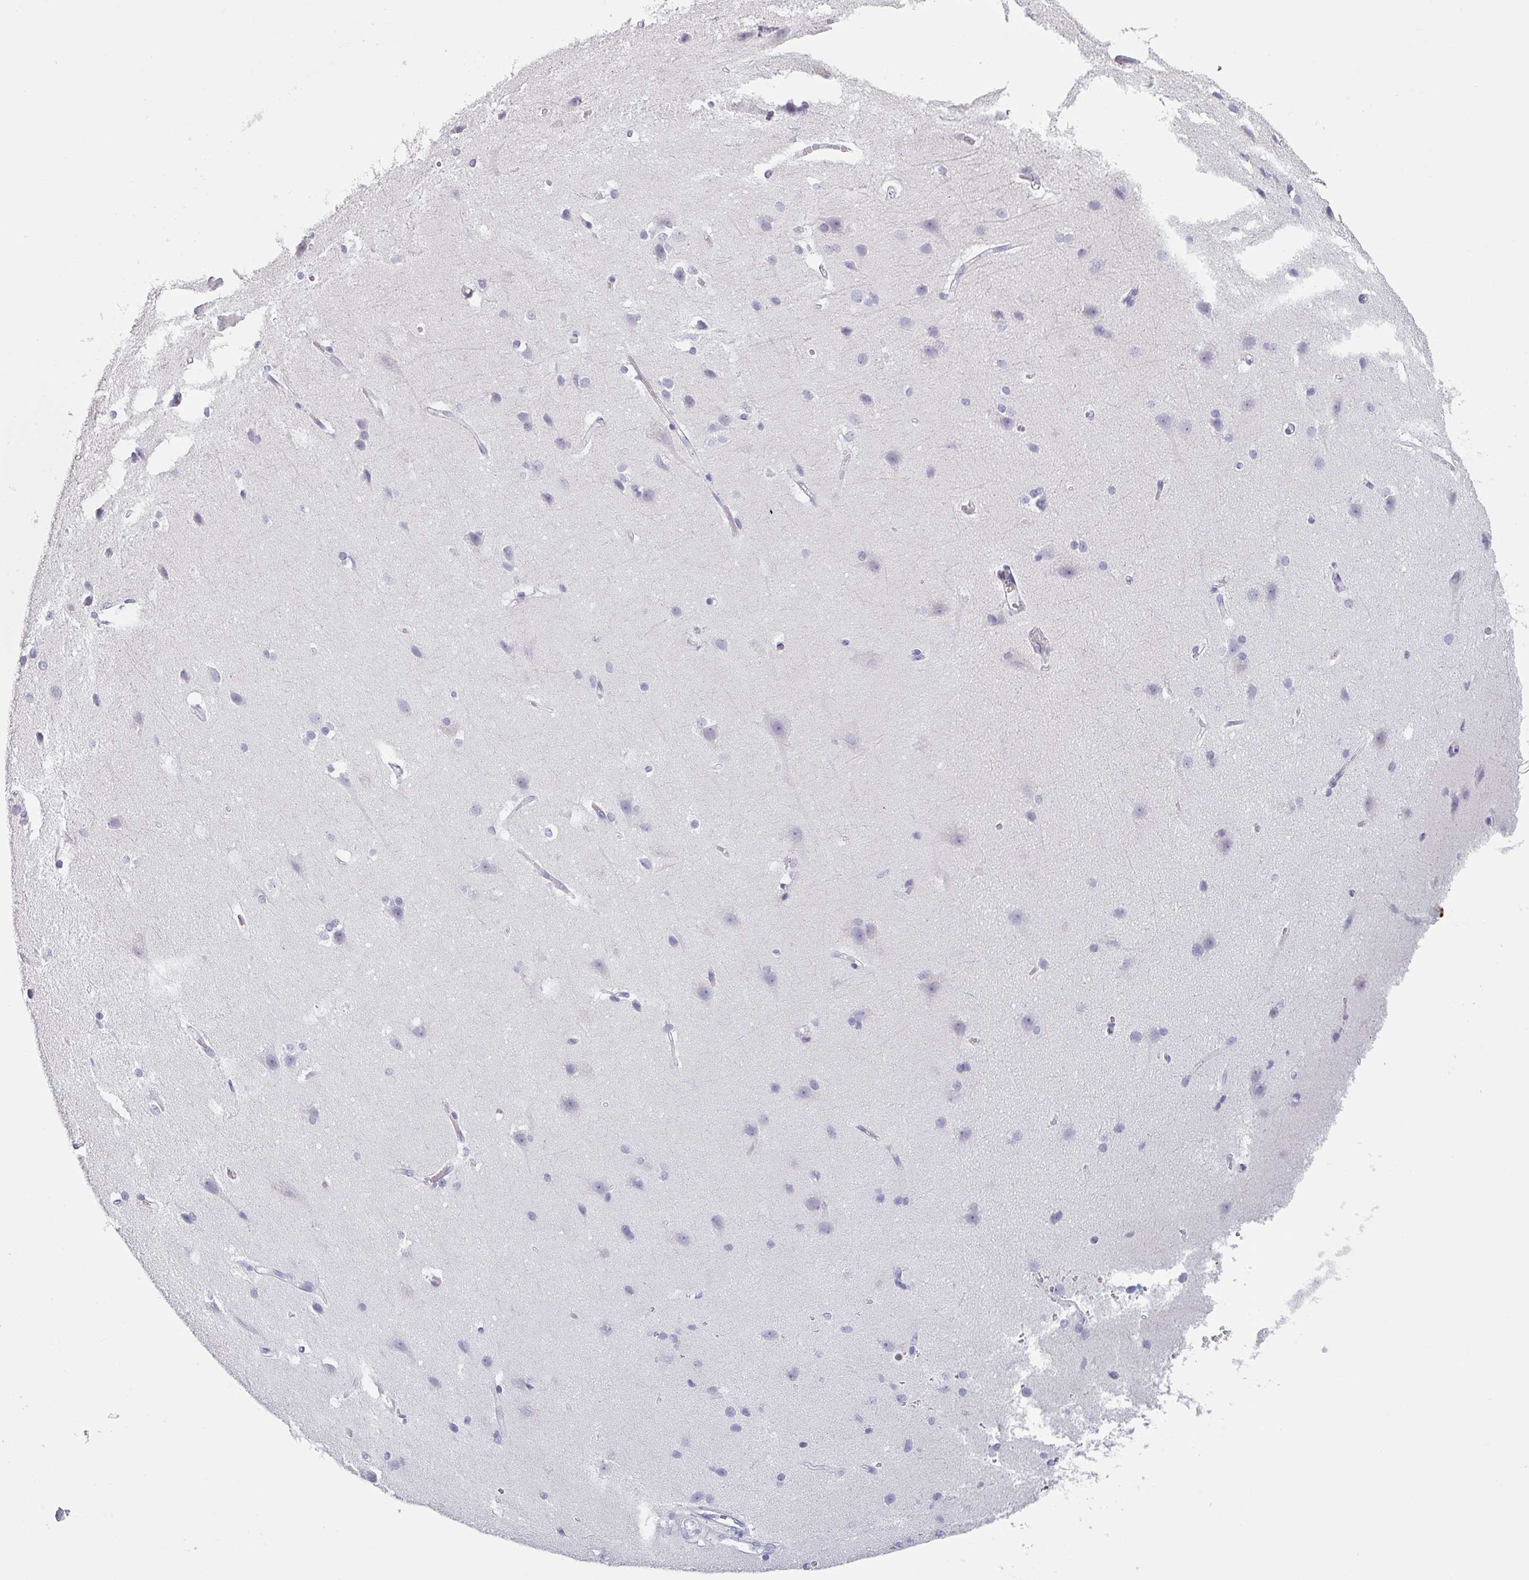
{"staining": {"intensity": "negative", "quantity": "none", "location": "none"}, "tissue": "cerebral cortex", "cell_type": "Endothelial cells", "image_type": "normal", "snomed": [{"axis": "morphology", "description": "Normal tissue, NOS"}, {"axis": "topography", "description": "Cerebral cortex"}], "caption": "This is a photomicrograph of immunohistochemistry staining of benign cerebral cortex, which shows no staining in endothelial cells.", "gene": "SFTPA1", "patient": {"sex": "male", "age": 37}}